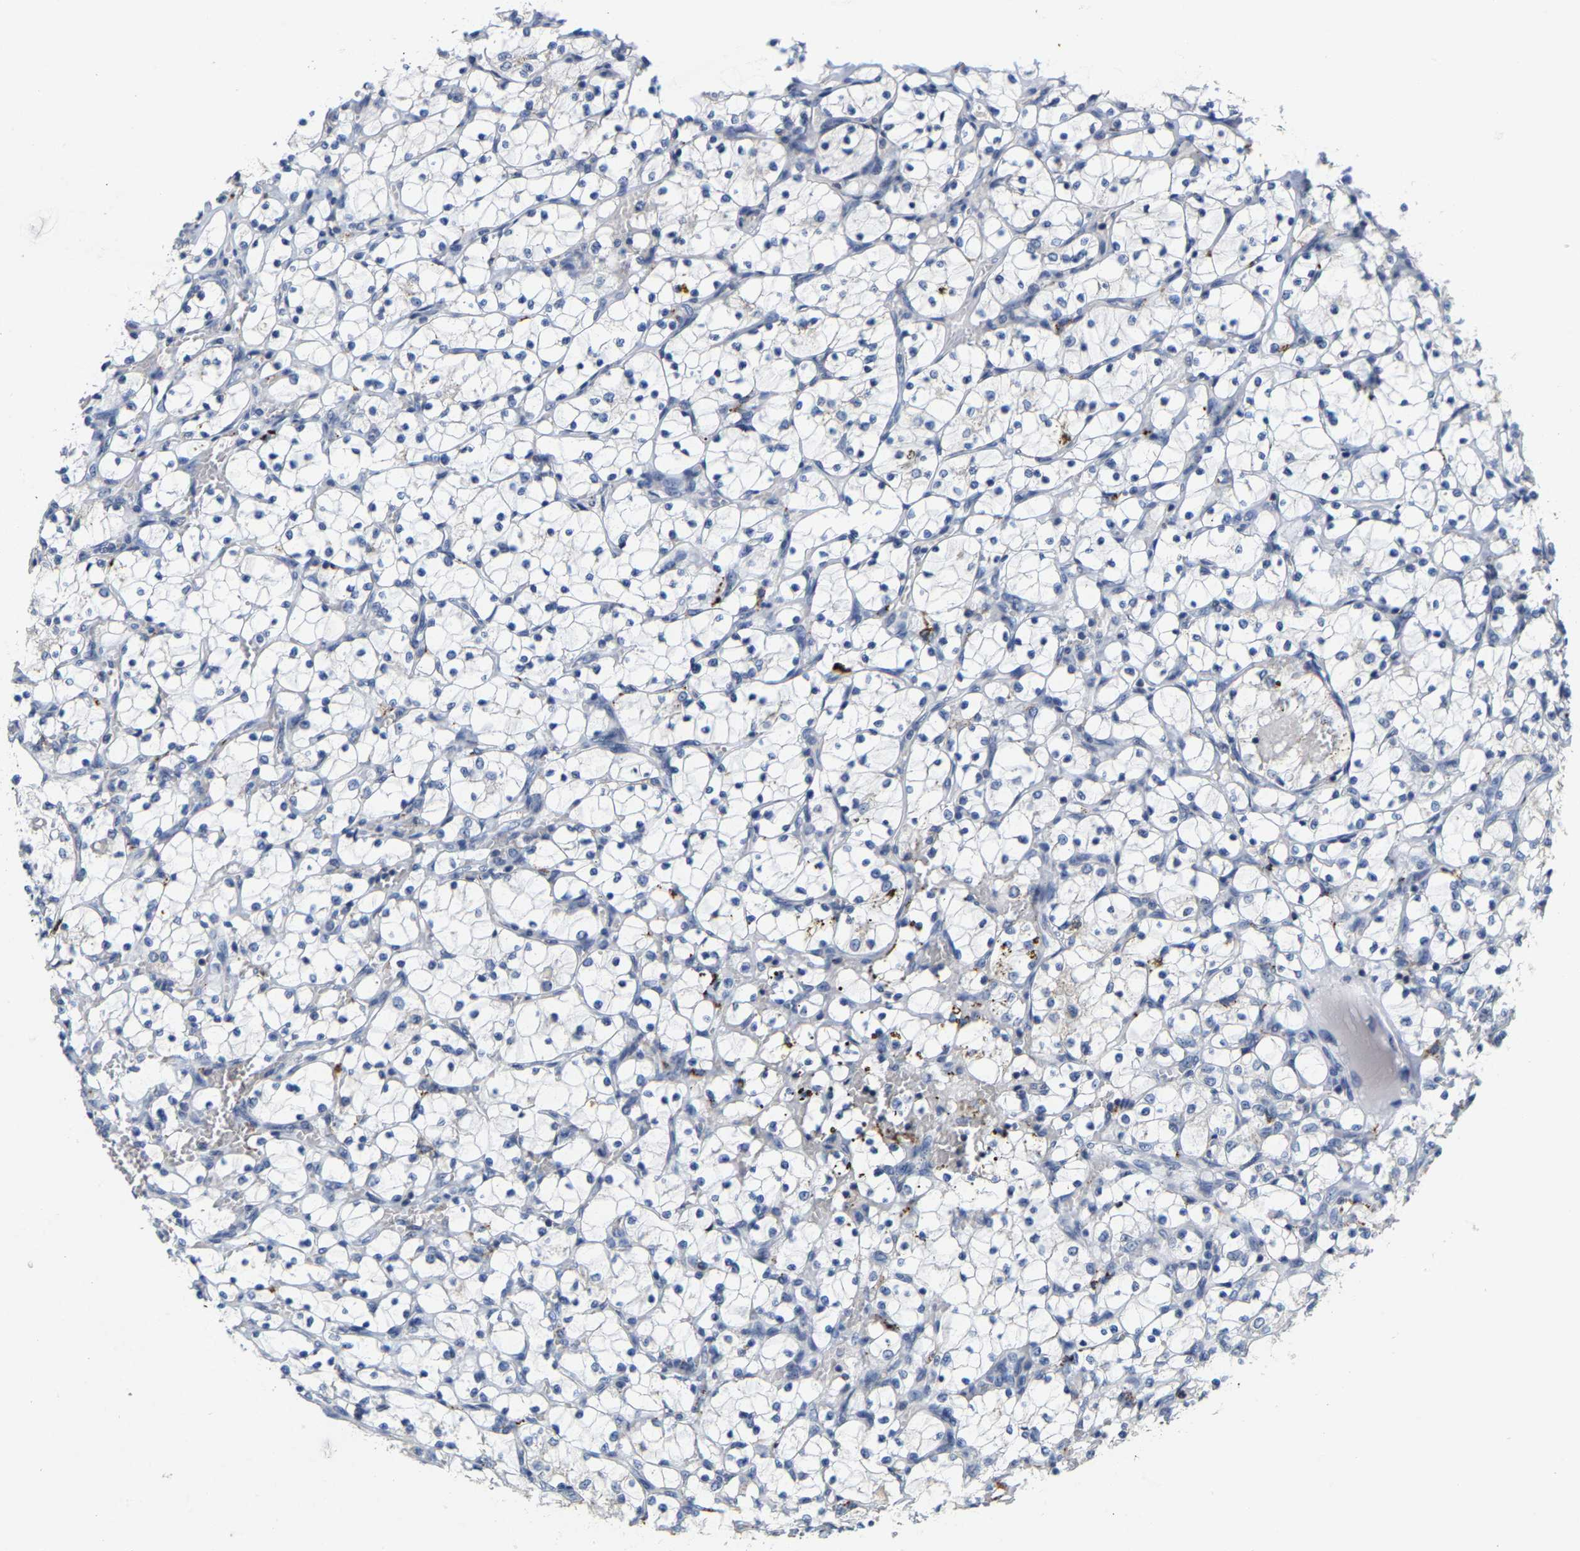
{"staining": {"intensity": "negative", "quantity": "none", "location": "none"}, "tissue": "renal cancer", "cell_type": "Tumor cells", "image_type": "cancer", "snomed": [{"axis": "morphology", "description": "Adenocarcinoma, NOS"}, {"axis": "topography", "description": "Kidney"}], "caption": "This image is of adenocarcinoma (renal) stained with immunohistochemistry (IHC) to label a protein in brown with the nuclei are counter-stained blue. There is no staining in tumor cells.", "gene": "NOP58", "patient": {"sex": "female", "age": 69}}